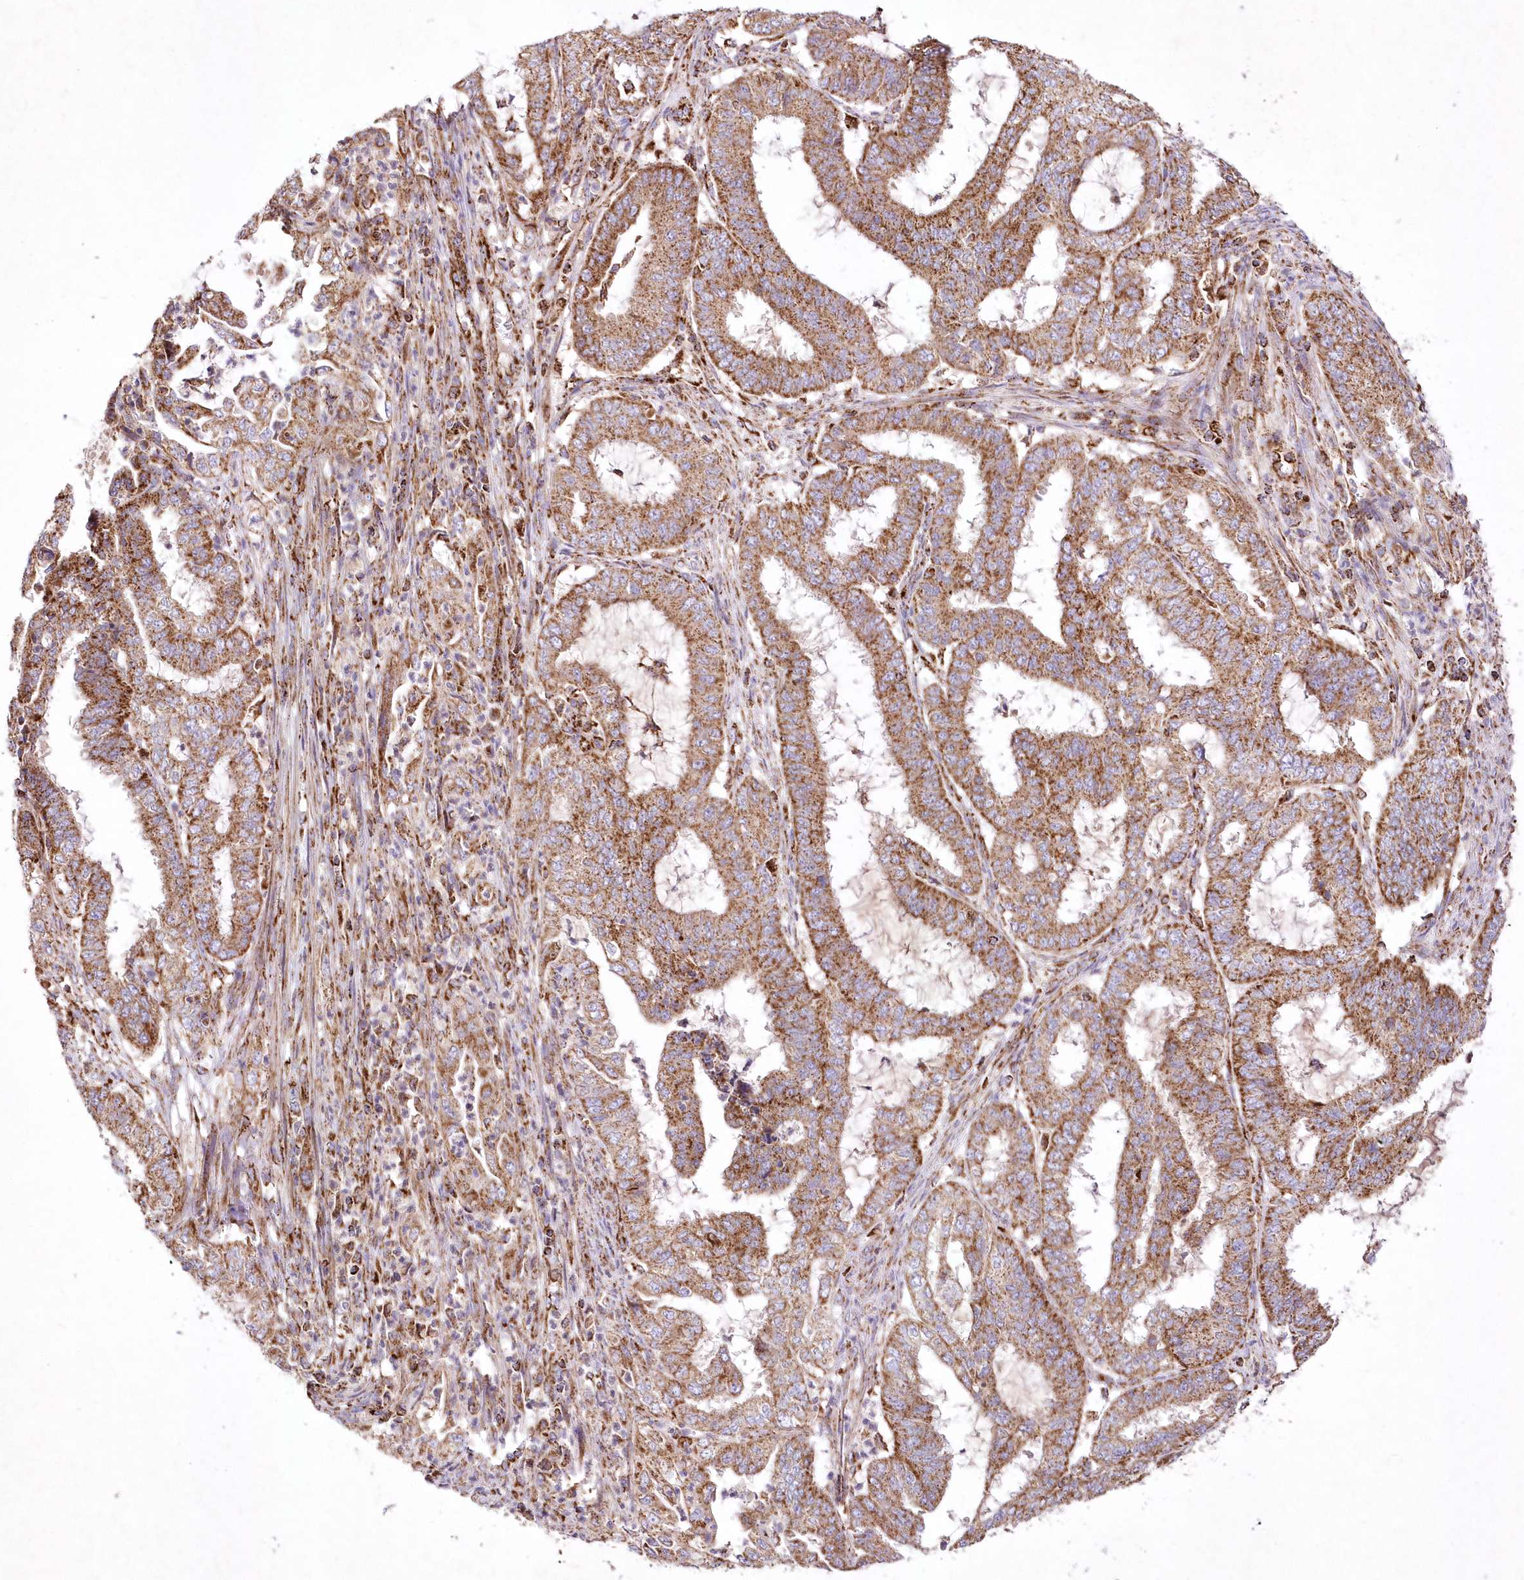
{"staining": {"intensity": "moderate", "quantity": ">75%", "location": "cytoplasmic/membranous"}, "tissue": "endometrial cancer", "cell_type": "Tumor cells", "image_type": "cancer", "snomed": [{"axis": "morphology", "description": "Adenocarcinoma, NOS"}, {"axis": "topography", "description": "Endometrium"}], "caption": "A brown stain shows moderate cytoplasmic/membranous staining of a protein in human endometrial adenocarcinoma tumor cells. (DAB IHC with brightfield microscopy, high magnification).", "gene": "ASNSD1", "patient": {"sex": "female", "age": 51}}